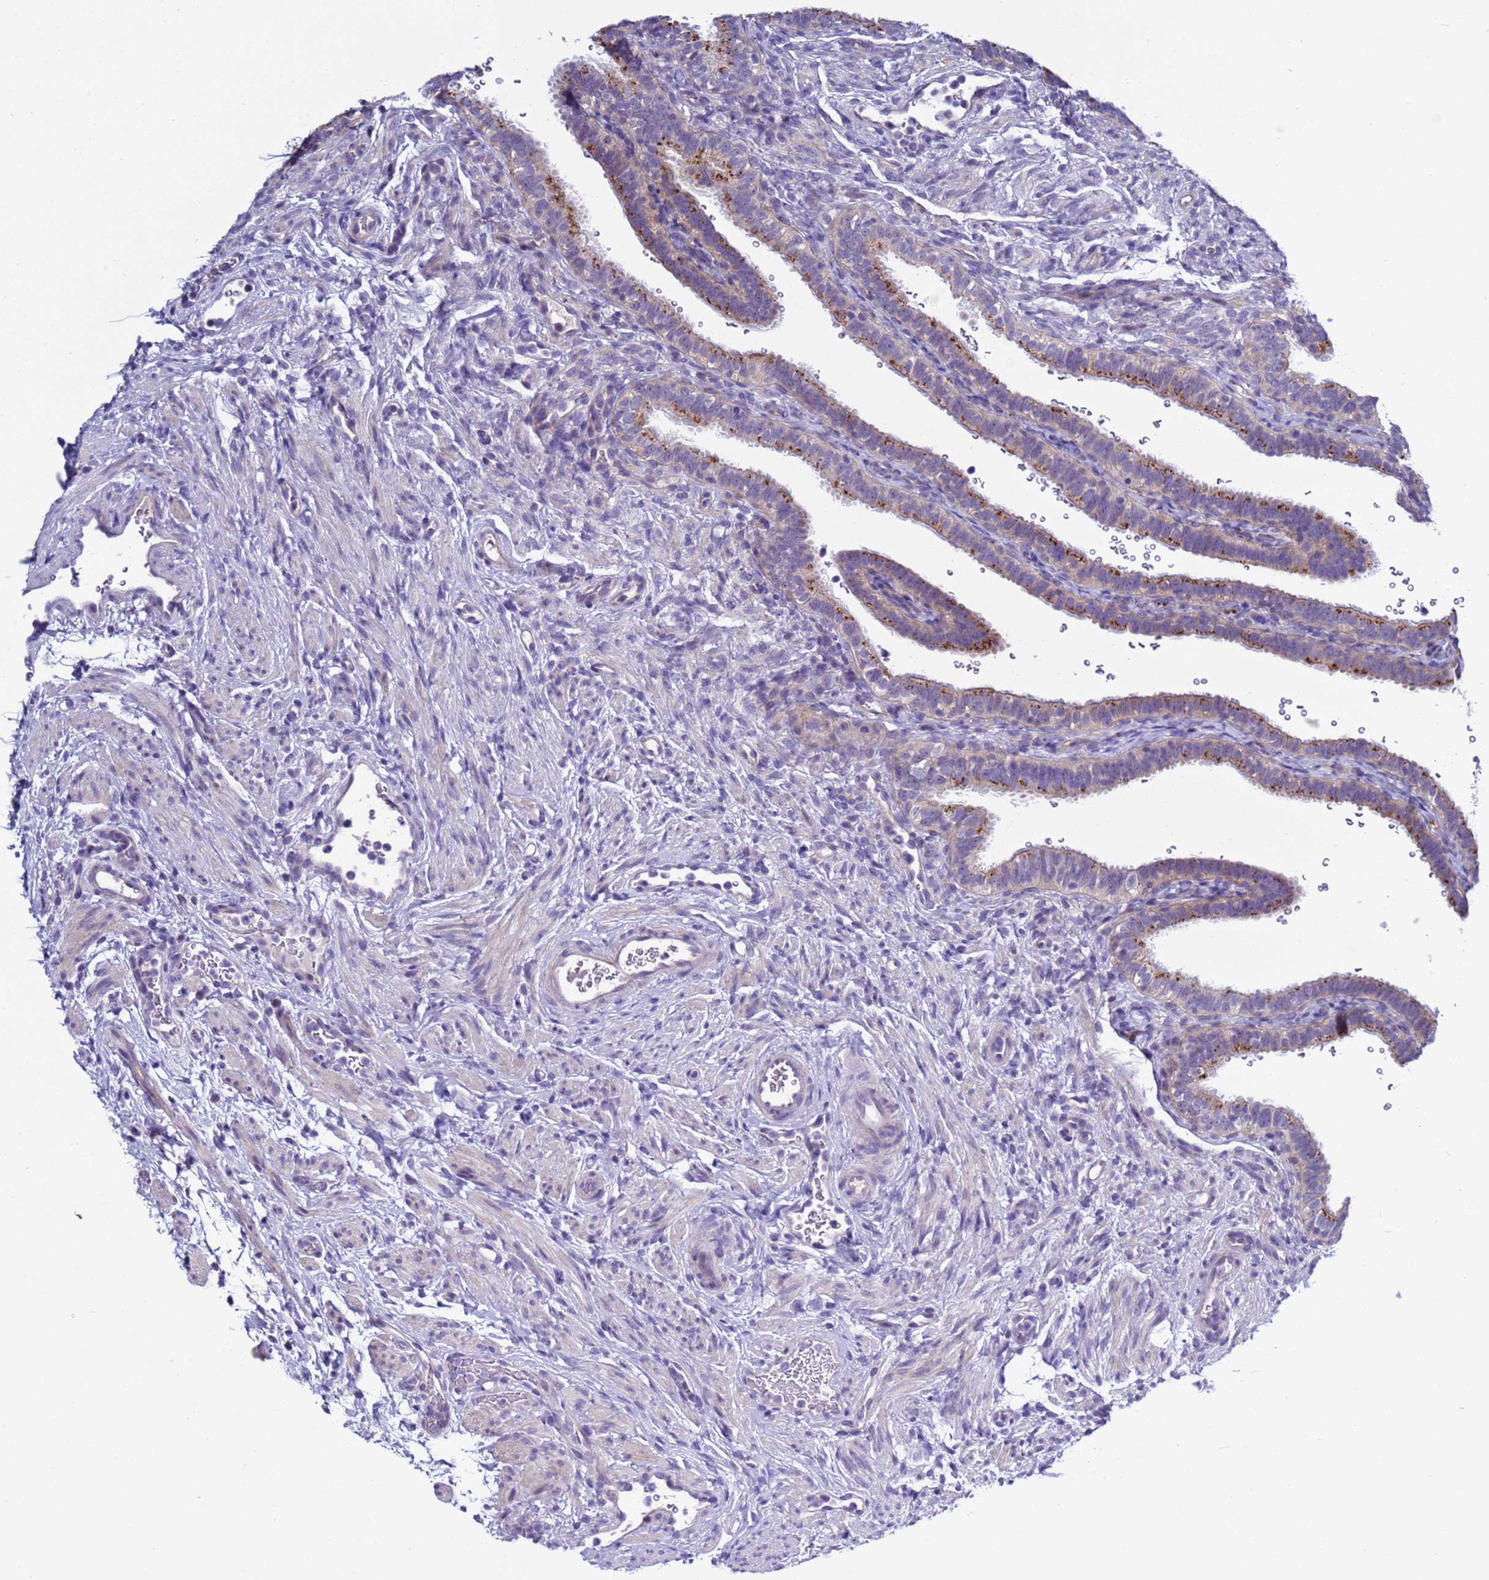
{"staining": {"intensity": "moderate", "quantity": "<25%", "location": "cytoplasmic/membranous"}, "tissue": "fallopian tube", "cell_type": "Glandular cells", "image_type": "normal", "snomed": [{"axis": "morphology", "description": "Normal tissue, NOS"}, {"axis": "topography", "description": "Fallopian tube"}], "caption": "High-power microscopy captured an immunohistochemistry (IHC) micrograph of normal fallopian tube, revealing moderate cytoplasmic/membranous staining in approximately <25% of glandular cells. The staining was performed using DAB, with brown indicating positive protein expression. Nuclei are stained blue with hematoxylin.", "gene": "NAT1", "patient": {"sex": "female", "age": 41}}